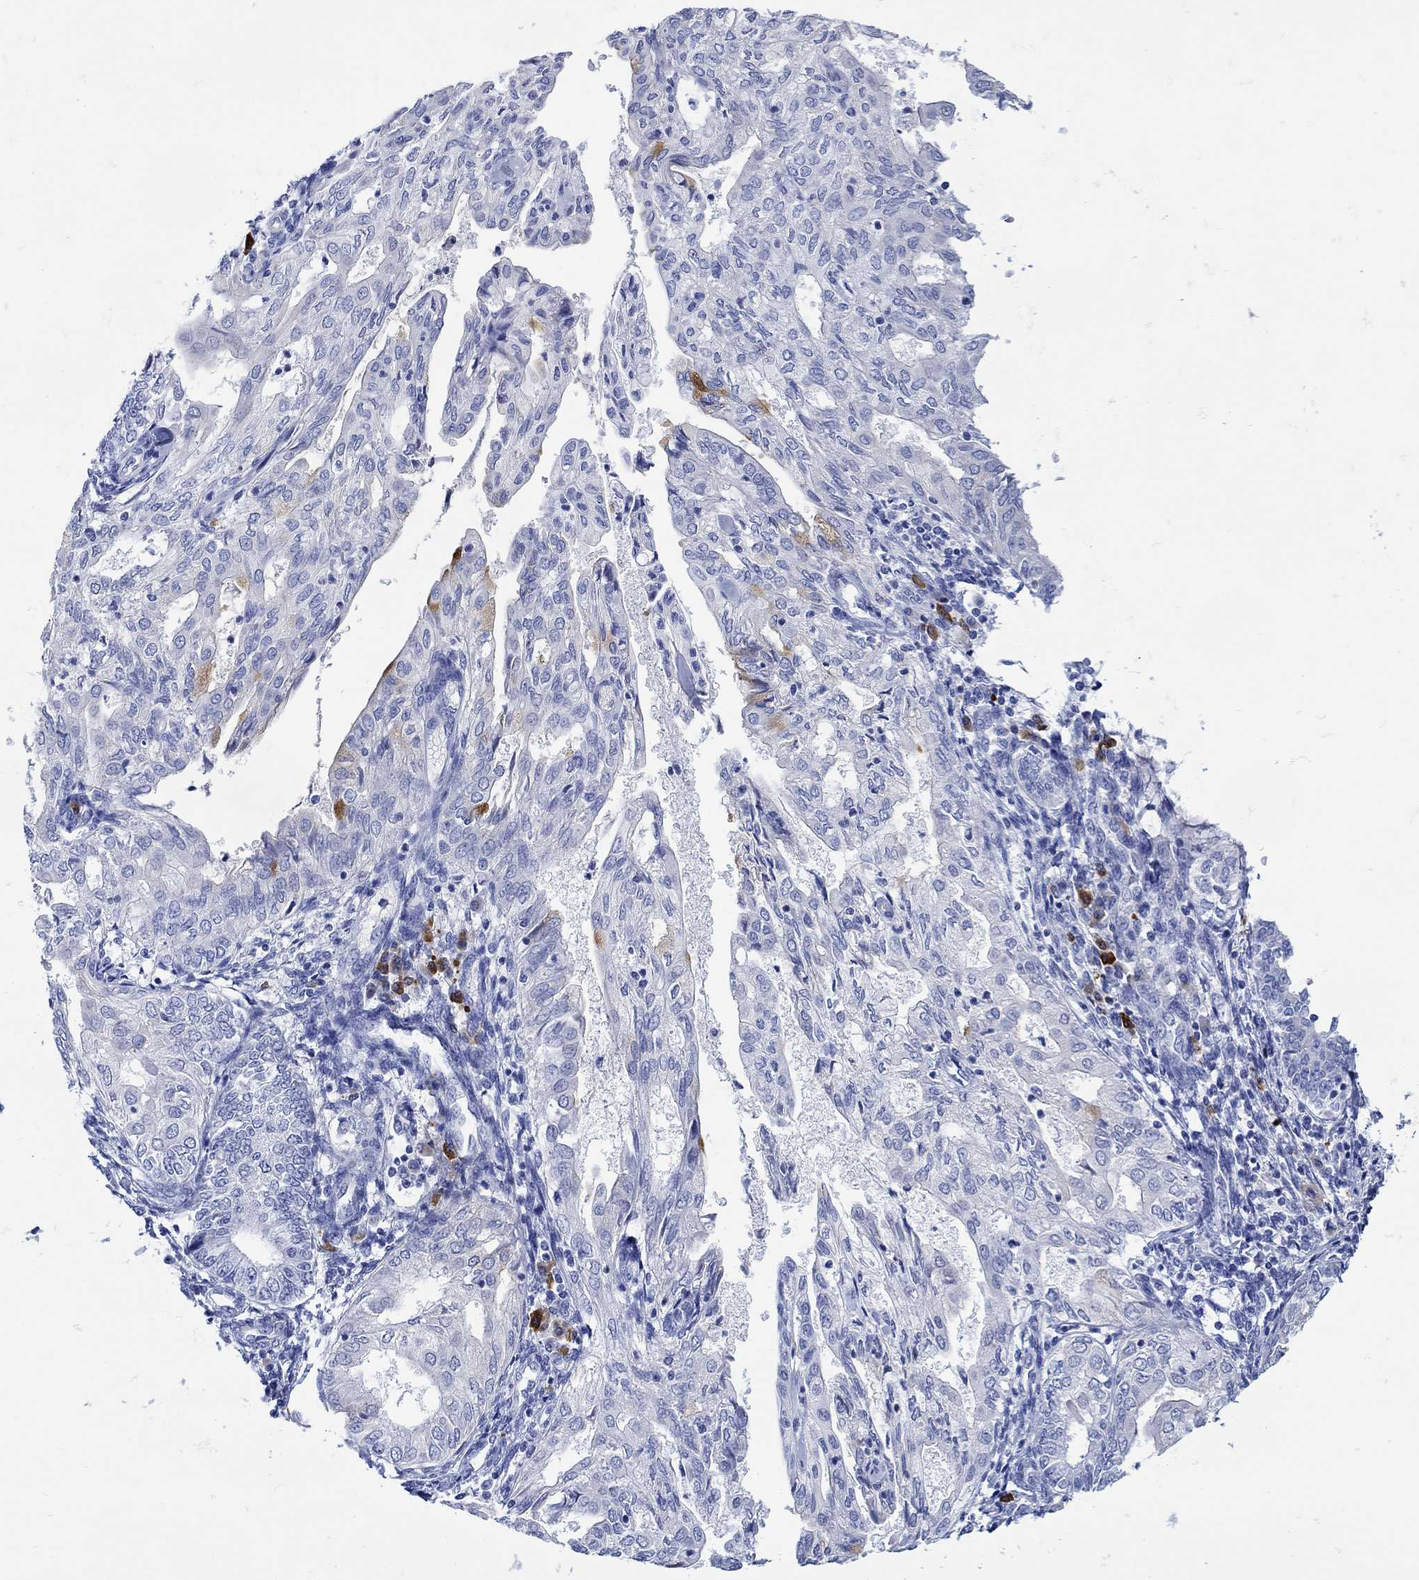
{"staining": {"intensity": "moderate", "quantity": "<25%", "location": "cytoplasmic/membranous"}, "tissue": "endometrial cancer", "cell_type": "Tumor cells", "image_type": "cancer", "snomed": [{"axis": "morphology", "description": "Adenocarcinoma, NOS"}, {"axis": "topography", "description": "Endometrium"}], "caption": "Protein positivity by immunohistochemistry exhibits moderate cytoplasmic/membranous positivity in about <25% of tumor cells in endometrial cancer (adenocarcinoma).", "gene": "ANKMY1", "patient": {"sex": "female", "age": 68}}